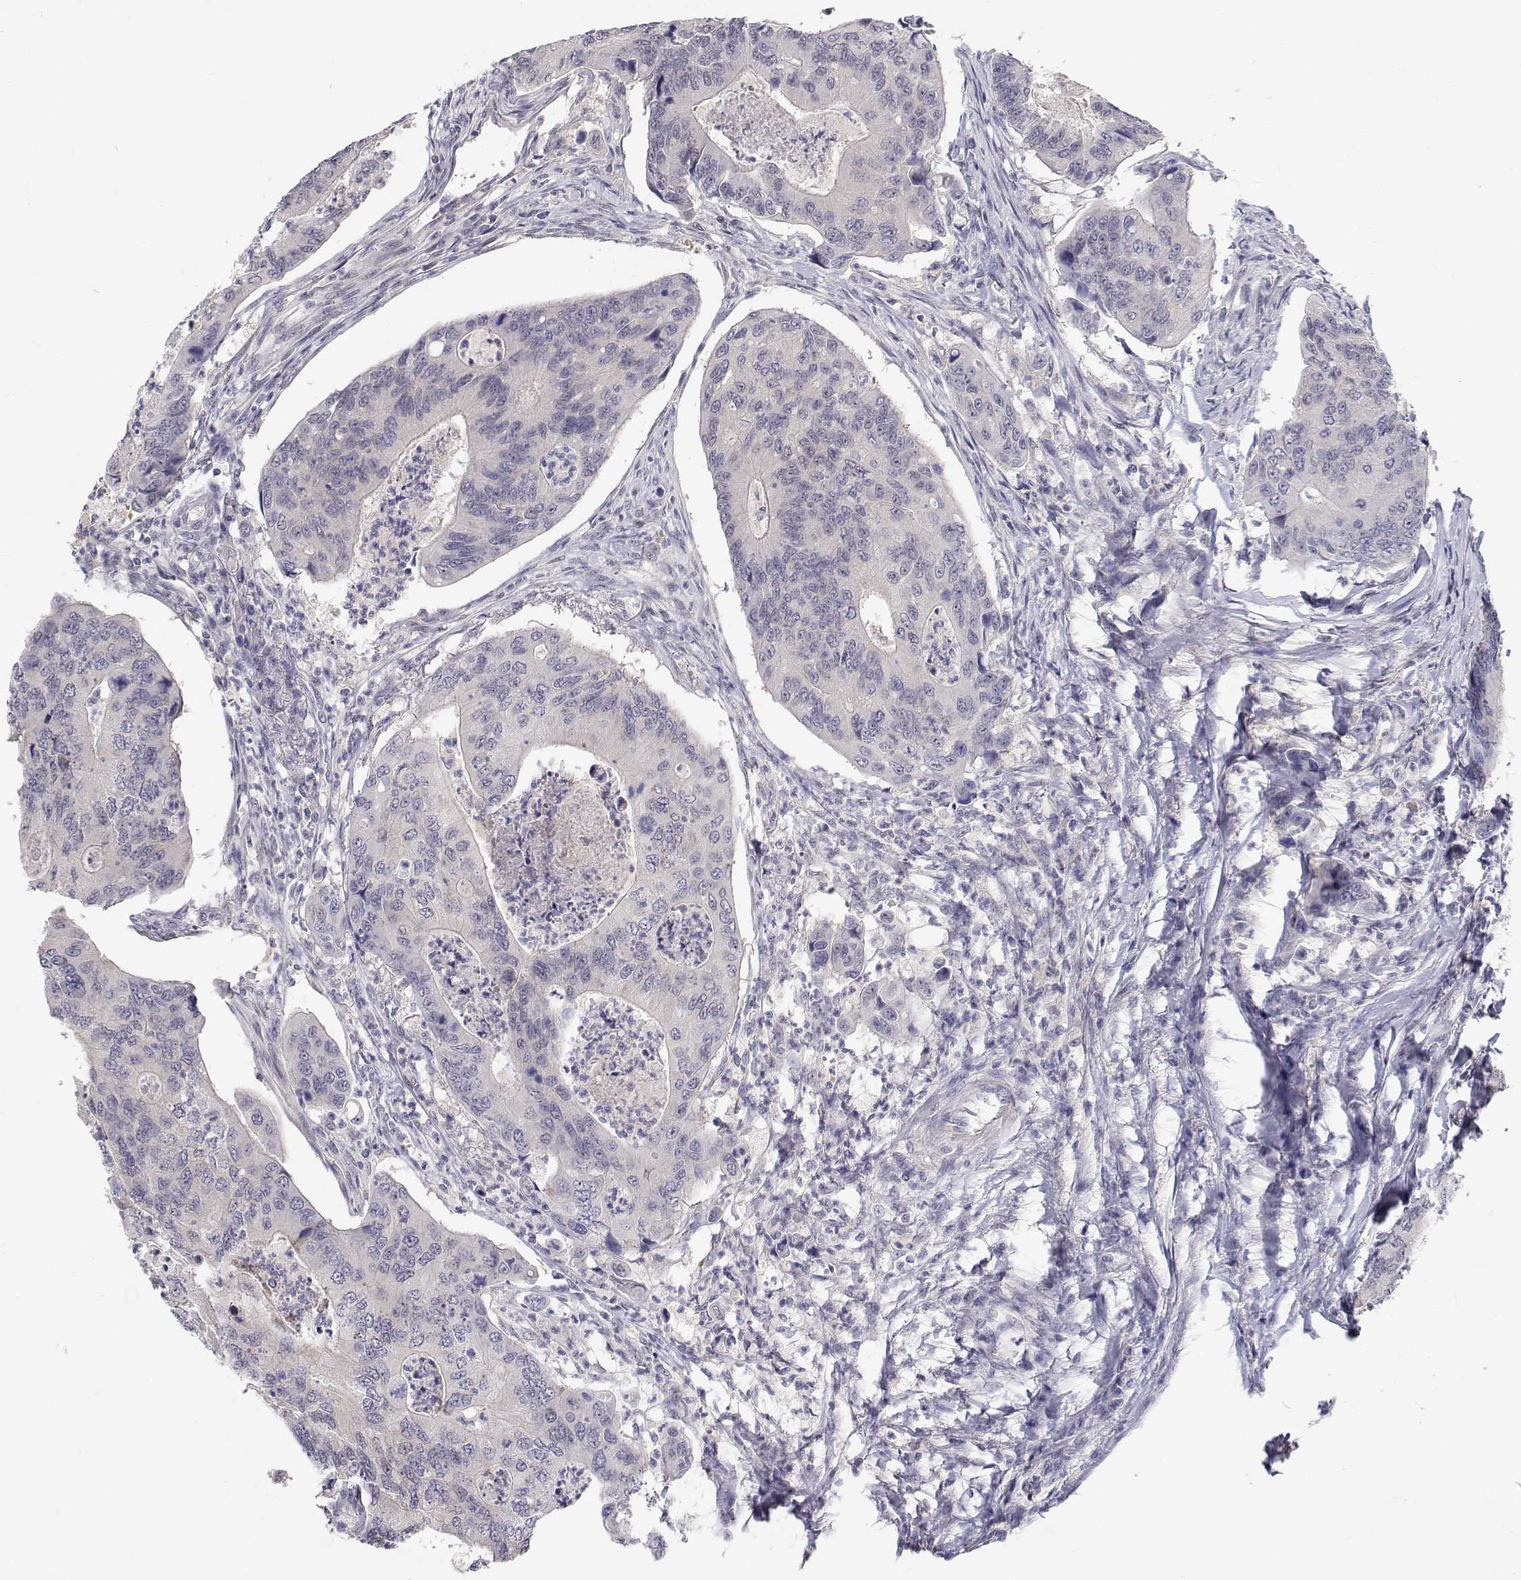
{"staining": {"intensity": "negative", "quantity": "none", "location": "none"}, "tissue": "colorectal cancer", "cell_type": "Tumor cells", "image_type": "cancer", "snomed": [{"axis": "morphology", "description": "Adenocarcinoma, NOS"}, {"axis": "topography", "description": "Colon"}], "caption": "A micrograph of colorectal cancer (adenocarcinoma) stained for a protein demonstrates no brown staining in tumor cells. (Stains: DAB (3,3'-diaminobenzidine) immunohistochemistry (IHC) with hematoxylin counter stain, Microscopy: brightfield microscopy at high magnification).", "gene": "MYPN", "patient": {"sex": "female", "age": 67}}